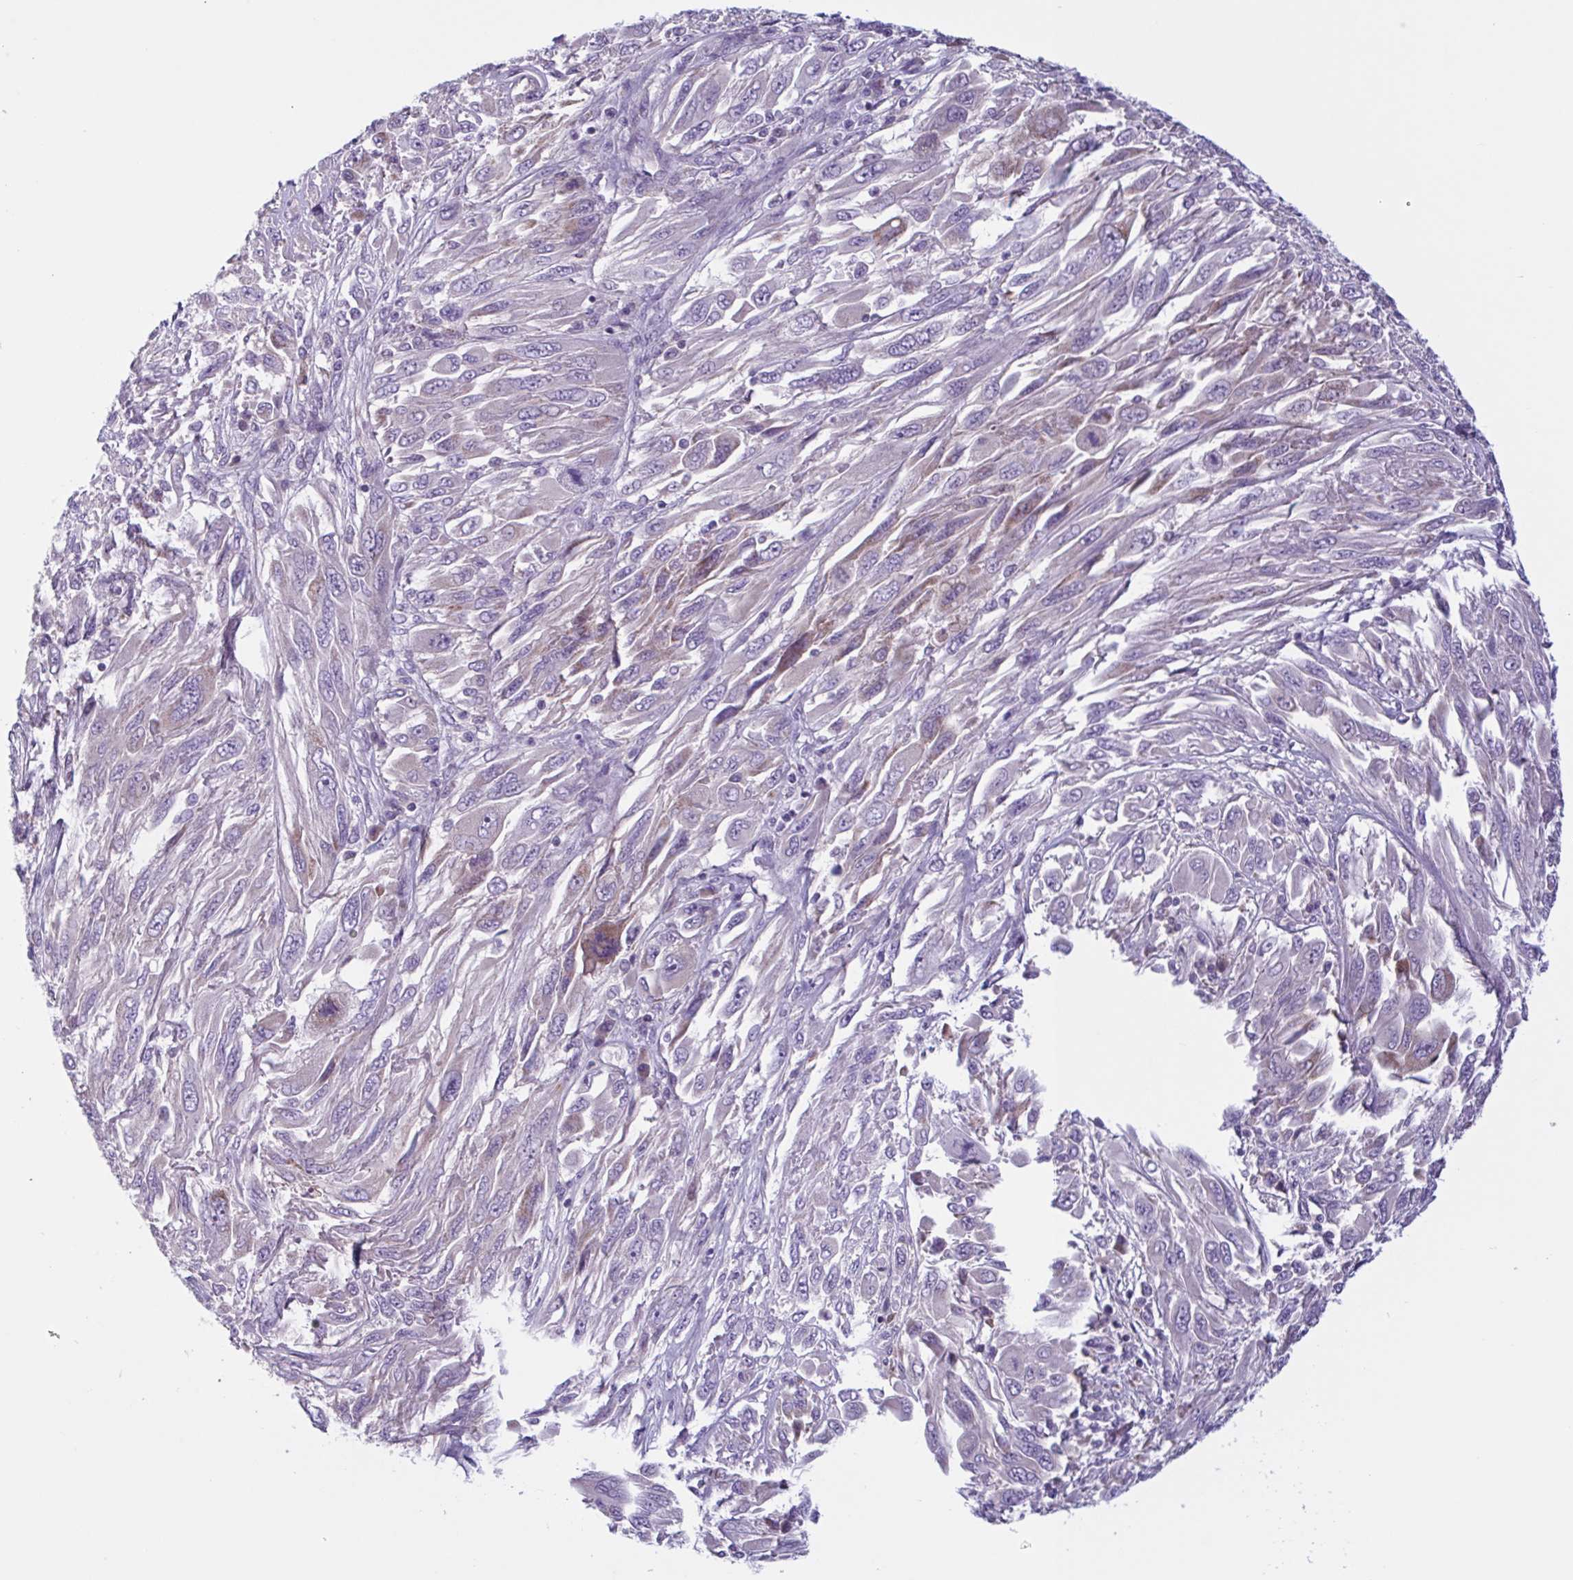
{"staining": {"intensity": "weak", "quantity": "<25%", "location": "cytoplasmic/membranous"}, "tissue": "melanoma", "cell_type": "Tumor cells", "image_type": "cancer", "snomed": [{"axis": "morphology", "description": "Malignant melanoma, NOS"}, {"axis": "topography", "description": "Skin"}], "caption": "An immunohistochemistry micrograph of melanoma is shown. There is no staining in tumor cells of melanoma. (Brightfield microscopy of DAB (3,3'-diaminobenzidine) immunohistochemistry (IHC) at high magnification).", "gene": "F13B", "patient": {"sex": "female", "age": 91}}